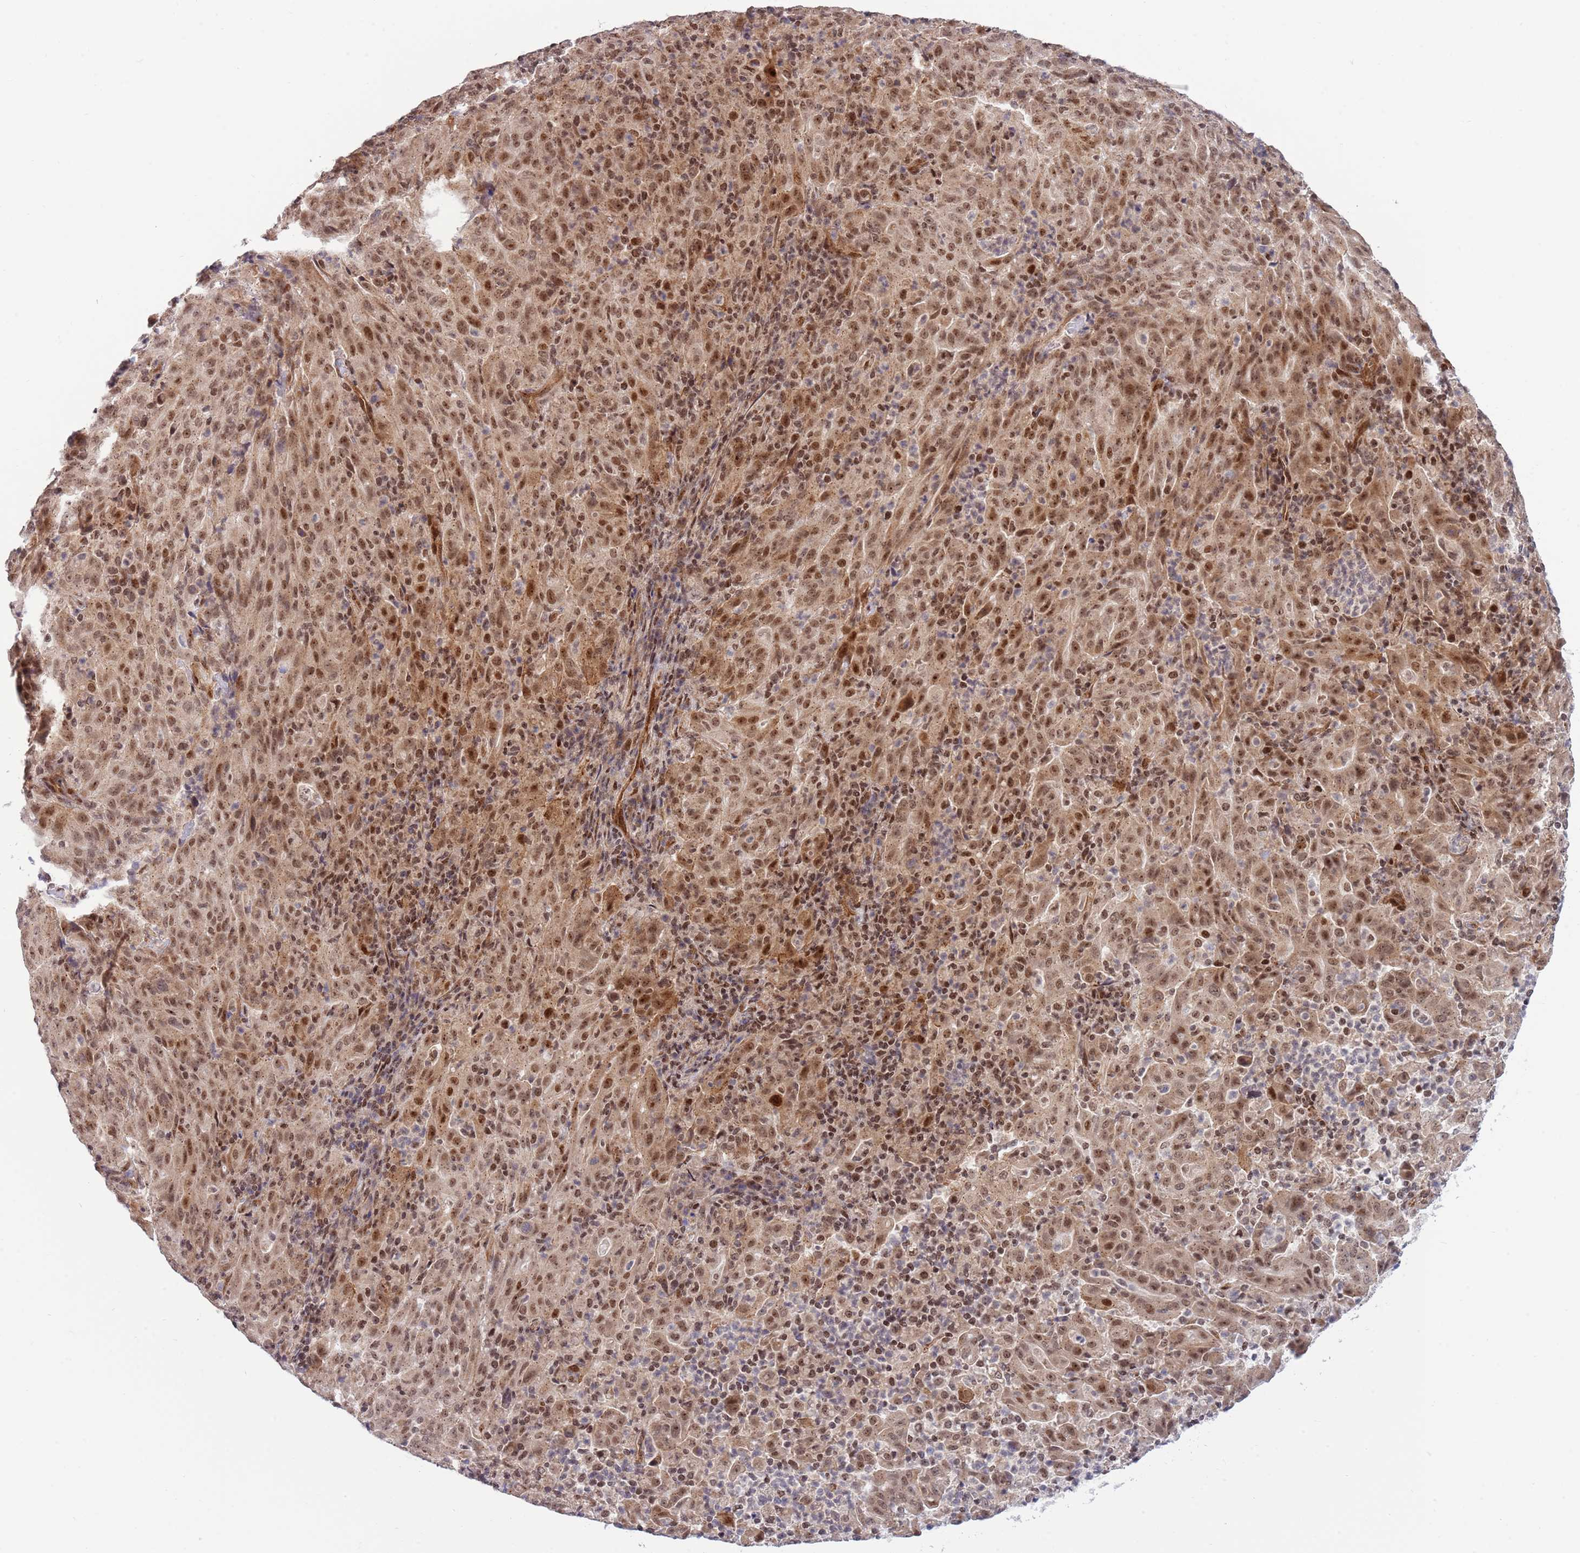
{"staining": {"intensity": "moderate", "quantity": ">75%", "location": "cytoplasmic/membranous,nuclear"}, "tissue": "pancreatic cancer", "cell_type": "Tumor cells", "image_type": "cancer", "snomed": [{"axis": "morphology", "description": "Adenocarcinoma, NOS"}, {"axis": "topography", "description": "Pancreas"}], "caption": "Tumor cells exhibit medium levels of moderate cytoplasmic/membranous and nuclear expression in approximately >75% of cells in human adenocarcinoma (pancreatic). (DAB = brown stain, brightfield microscopy at high magnification).", "gene": "TBX10", "patient": {"sex": "male", "age": 63}}